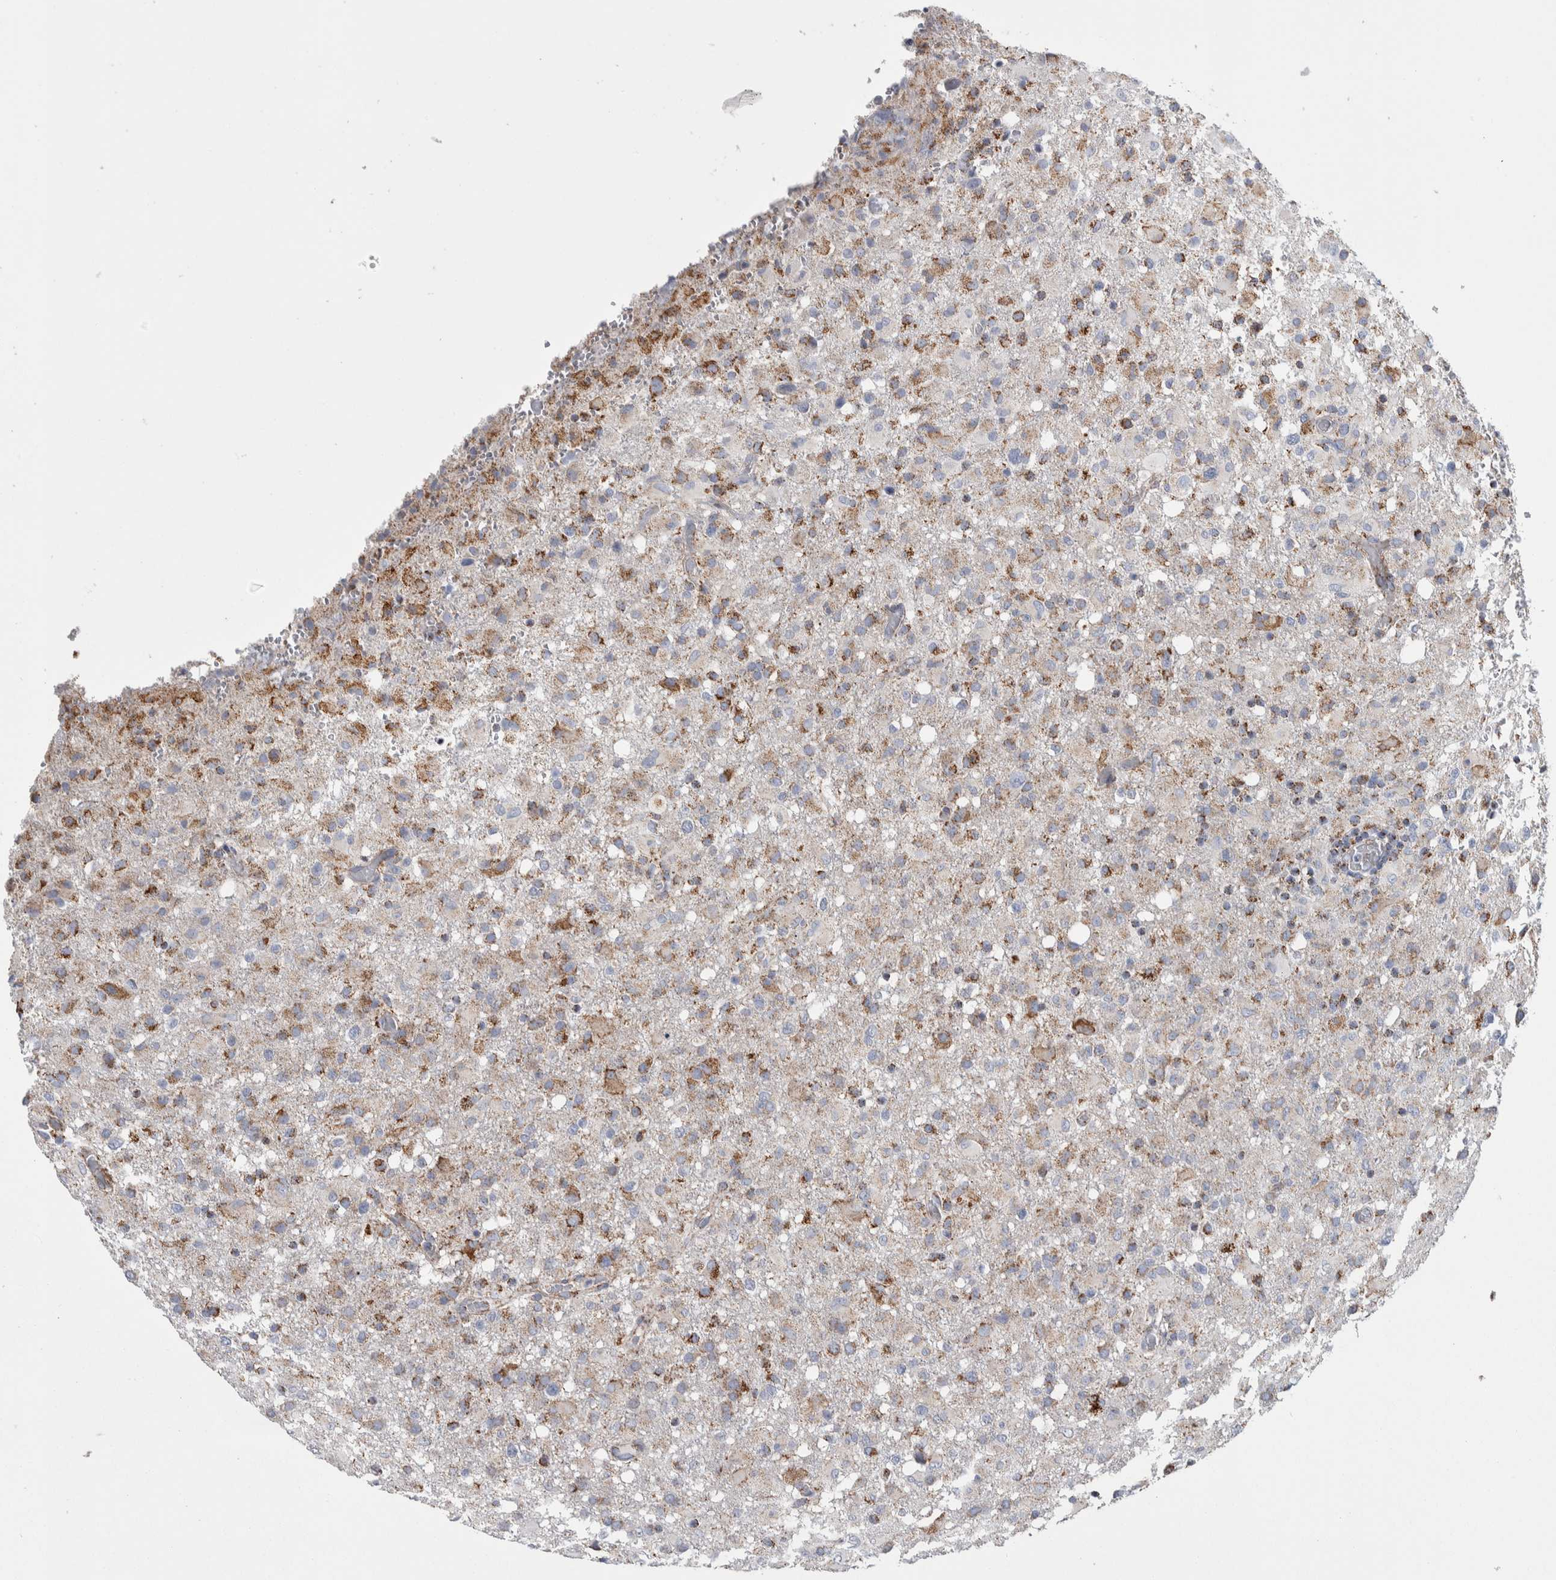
{"staining": {"intensity": "moderate", "quantity": "25%-75%", "location": "cytoplasmic/membranous"}, "tissue": "glioma", "cell_type": "Tumor cells", "image_type": "cancer", "snomed": [{"axis": "morphology", "description": "Glioma, malignant, High grade"}, {"axis": "topography", "description": "Brain"}], "caption": "IHC photomicrograph of neoplastic tissue: human glioma stained using IHC displays medium levels of moderate protein expression localized specifically in the cytoplasmic/membranous of tumor cells, appearing as a cytoplasmic/membranous brown color.", "gene": "ETFA", "patient": {"sex": "female", "age": 57}}